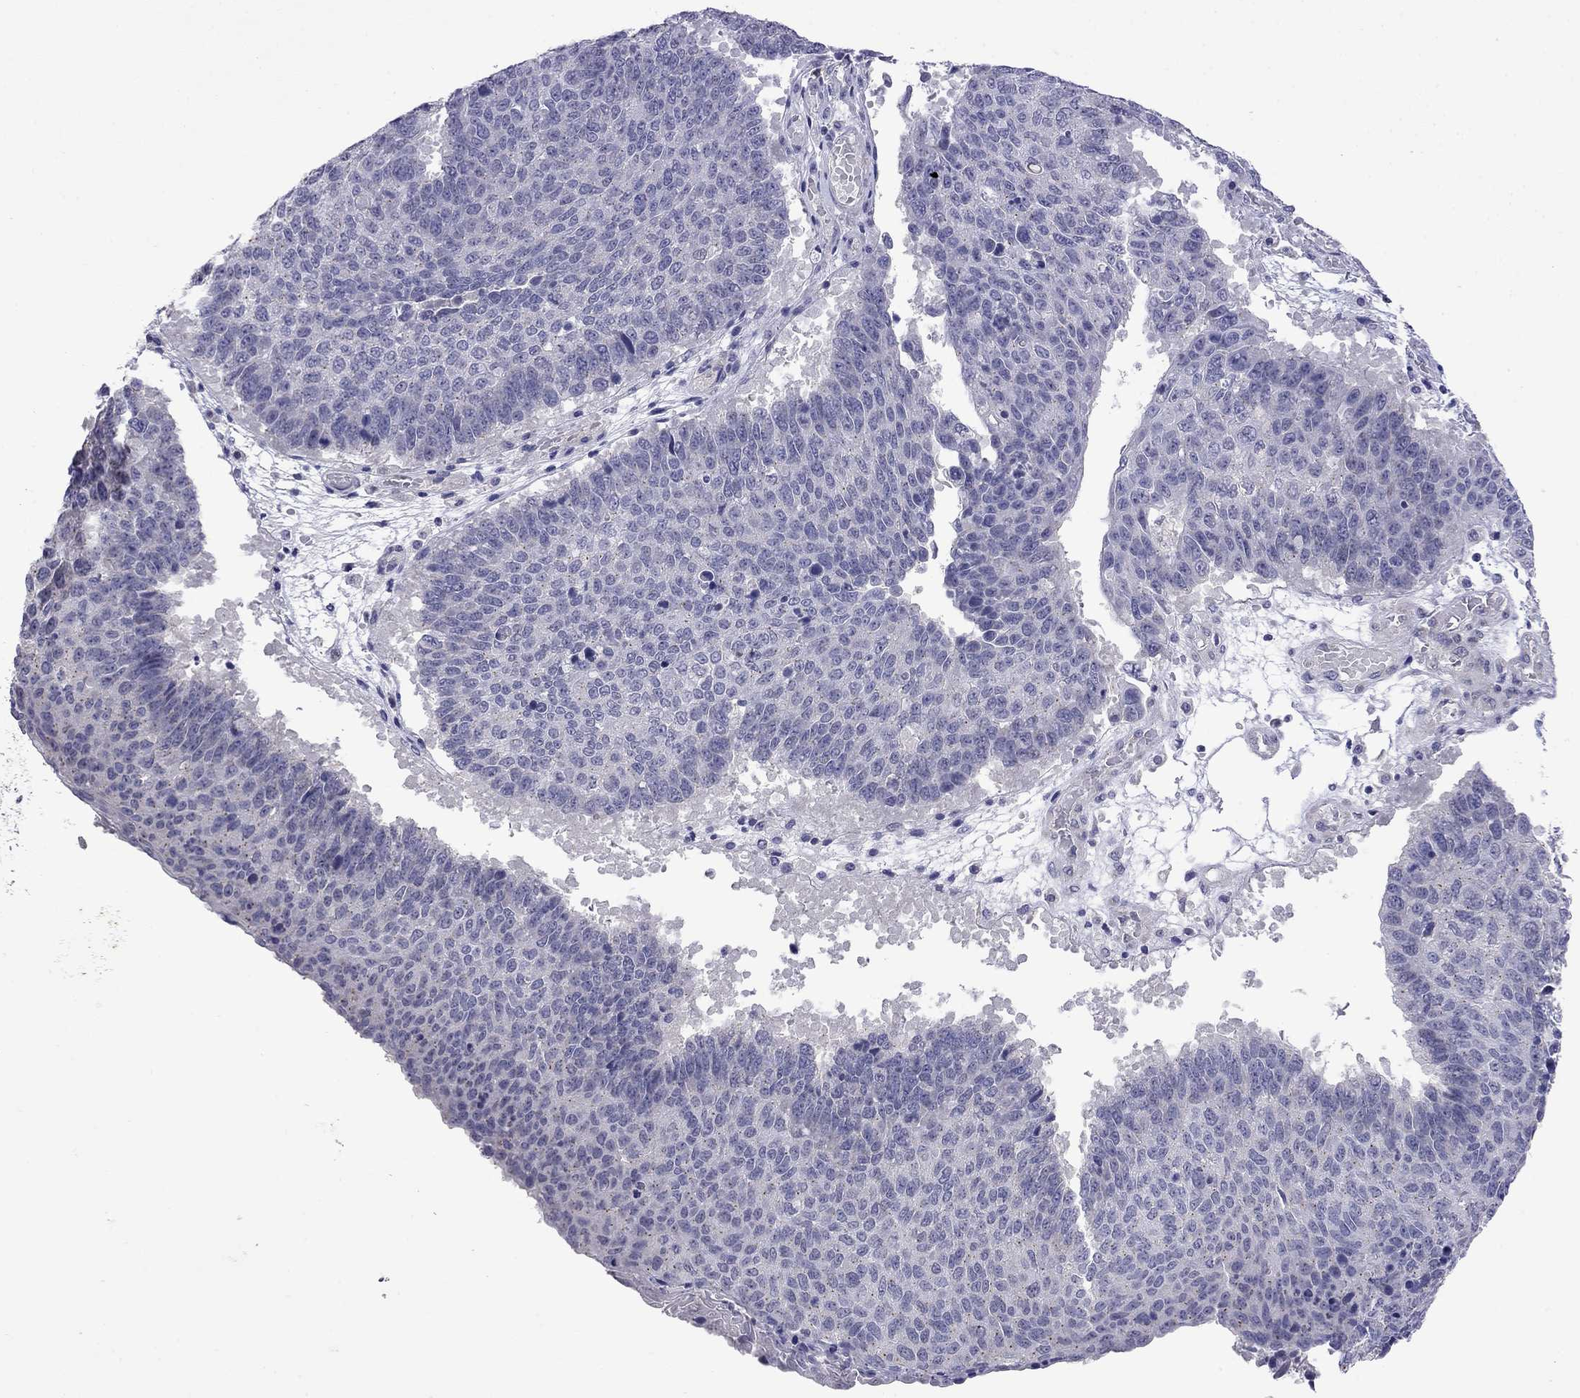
{"staining": {"intensity": "negative", "quantity": "none", "location": "none"}, "tissue": "lung cancer", "cell_type": "Tumor cells", "image_type": "cancer", "snomed": [{"axis": "morphology", "description": "Squamous cell carcinoma, NOS"}, {"axis": "topography", "description": "Lung"}], "caption": "This is an IHC image of human squamous cell carcinoma (lung). There is no expression in tumor cells.", "gene": "WNK3", "patient": {"sex": "male", "age": 73}}